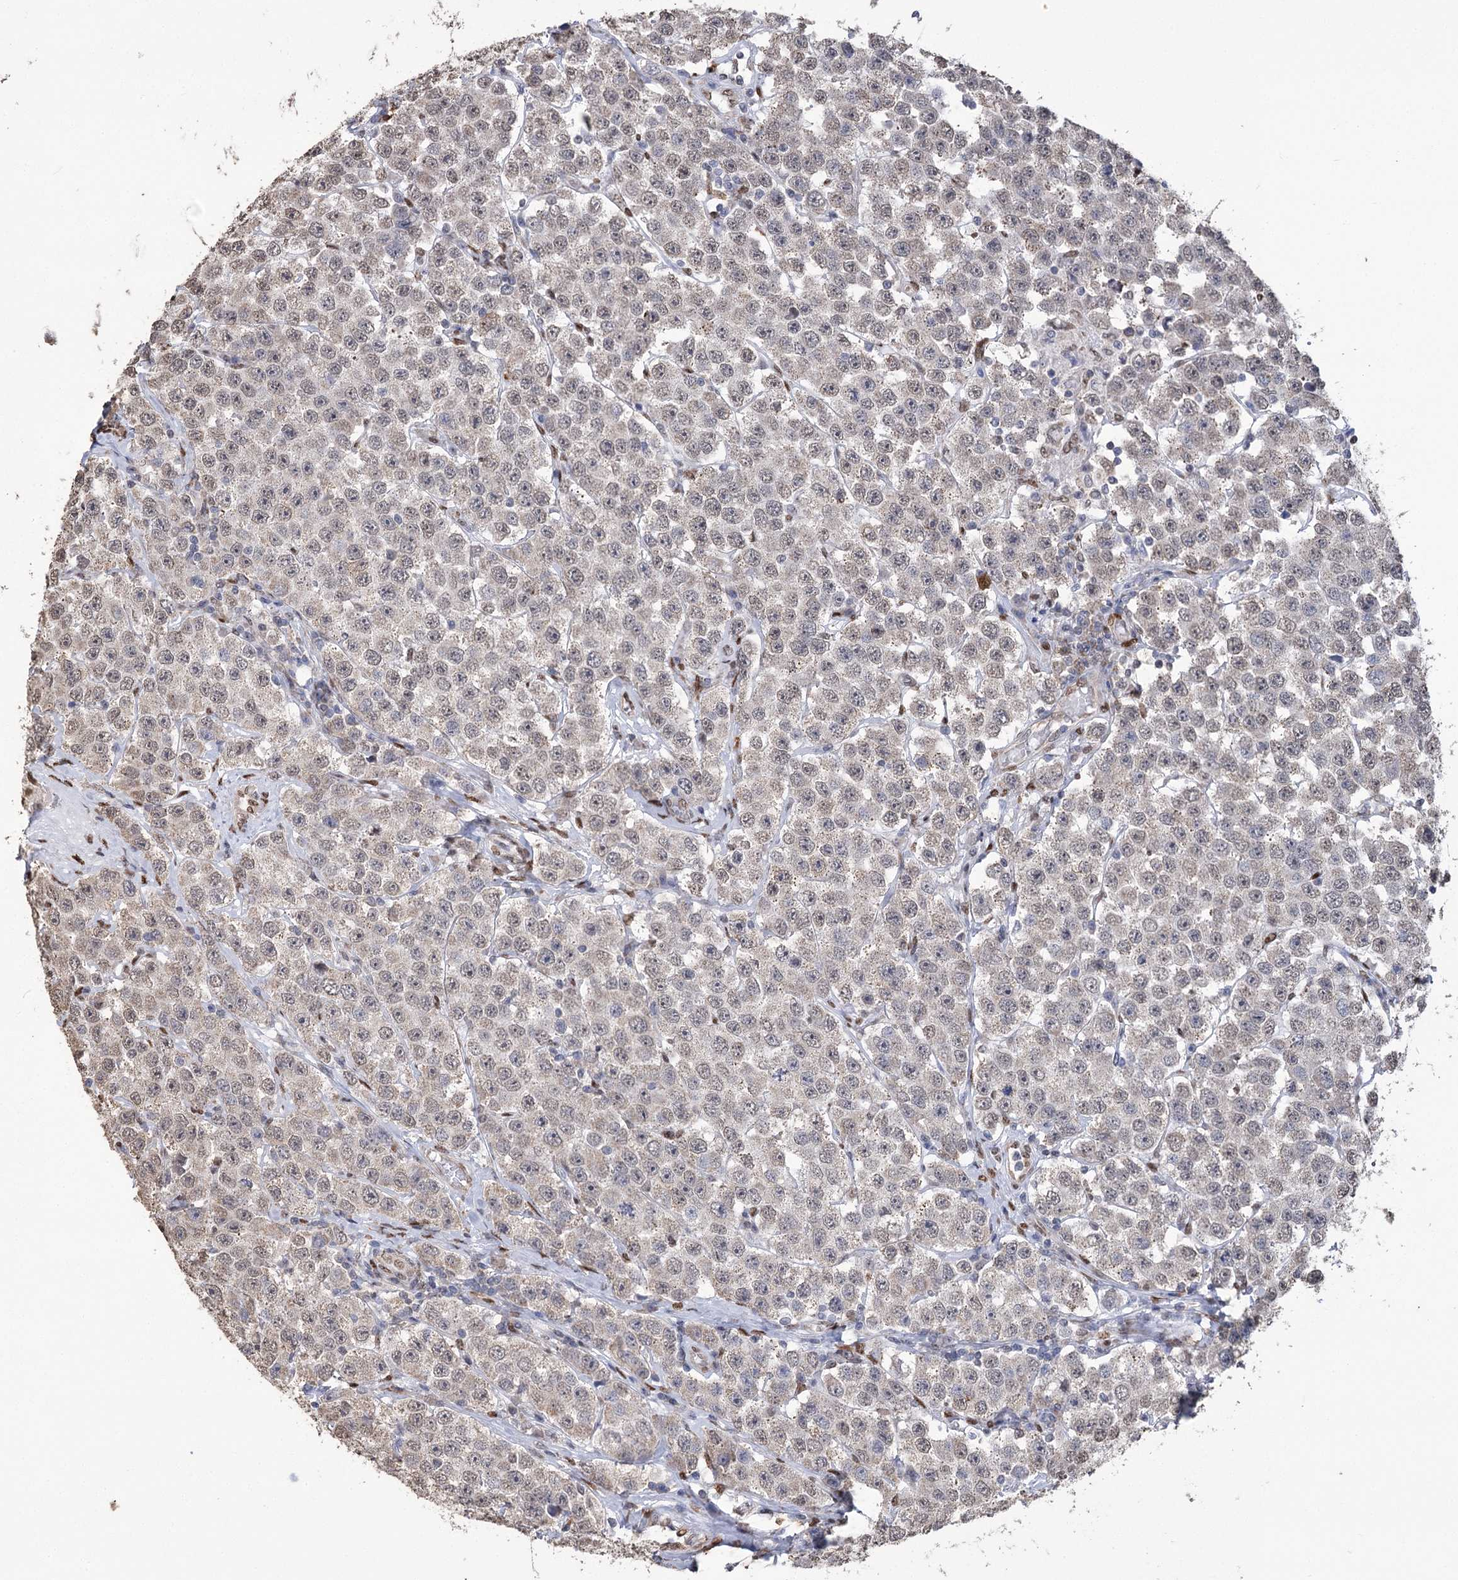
{"staining": {"intensity": "weak", "quantity": ">75%", "location": "cytoplasmic/membranous"}, "tissue": "testis cancer", "cell_type": "Tumor cells", "image_type": "cancer", "snomed": [{"axis": "morphology", "description": "Seminoma, NOS"}, {"axis": "topography", "description": "Testis"}], "caption": "Immunohistochemical staining of human testis cancer (seminoma) exhibits weak cytoplasmic/membranous protein expression in about >75% of tumor cells.", "gene": "NFU1", "patient": {"sex": "male", "age": 28}}